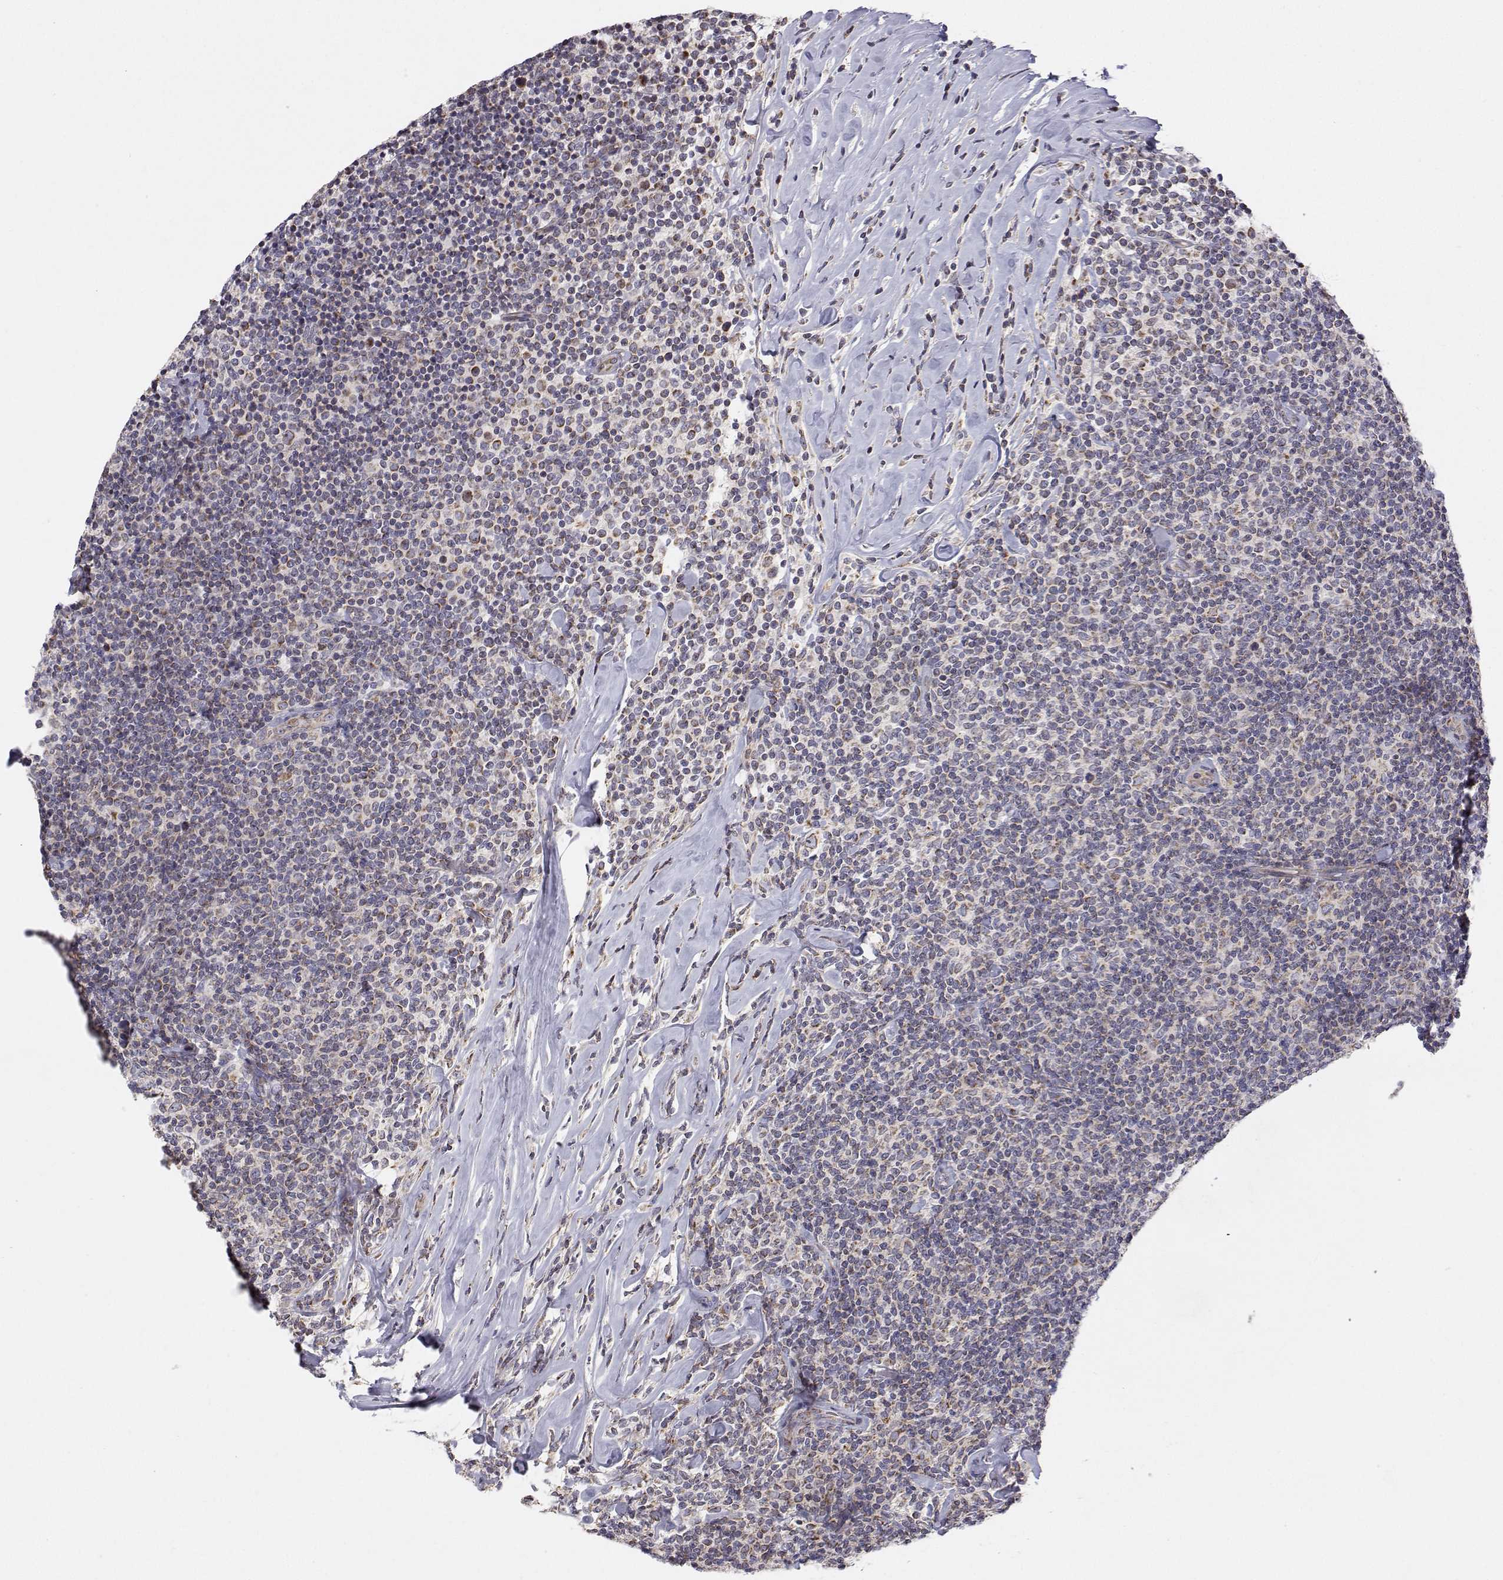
{"staining": {"intensity": "weak", "quantity": "<25%", "location": "cytoplasmic/membranous"}, "tissue": "lymphoma", "cell_type": "Tumor cells", "image_type": "cancer", "snomed": [{"axis": "morphology", "description": "Malignant lymphoma, non-Hodgkin's type, Low grade"}, {"axis": "topography", "description": "Lymph node"}], "caption": "This is an IHC histopathology image of human malignant lymphoma, non-Hodgkin's type (low-grade). There is no positivity in tumor cells.", "gene": "MRPL3", "patient": {"sex": "female", "age": 56}}